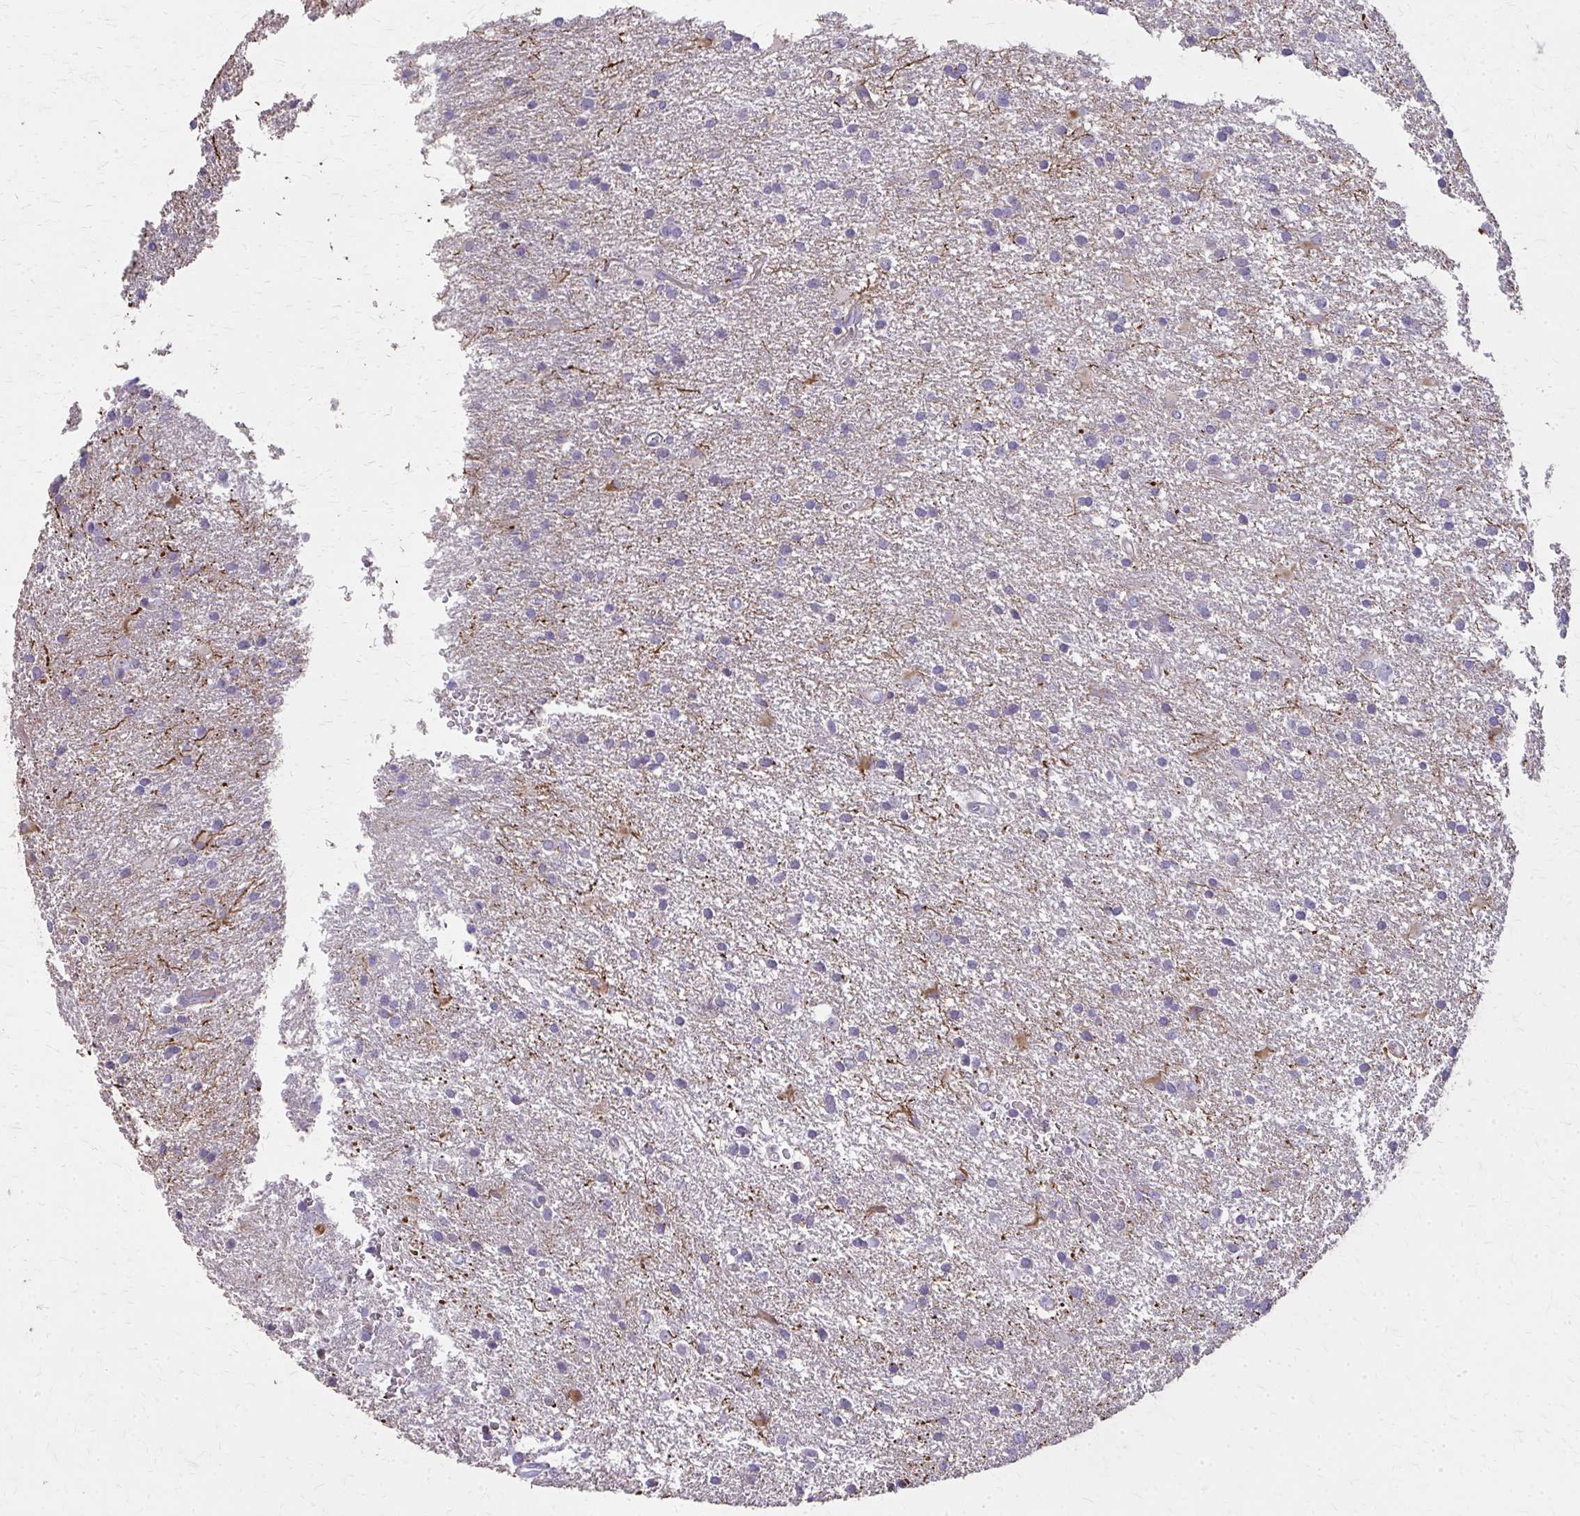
{"staining": {"intensity": "negative", "quantity": "none", "location": "none"}, "tissue": "glioma", "cell_type": "Tumor cells", "image_type": "cancer", "snomed": [{"axis": "morphology", "description": "Glioma, malignant, High grade"}, {"axis": "topography", "description": "Brain"}], "caption": "Human malignant glioma (high-grade) stained for a protein using immunohistochemistry (IHC) demonstrates no staining in tumor cells.", "gene": "TENM4", "patient": {"sex": "male", "age": 68}}